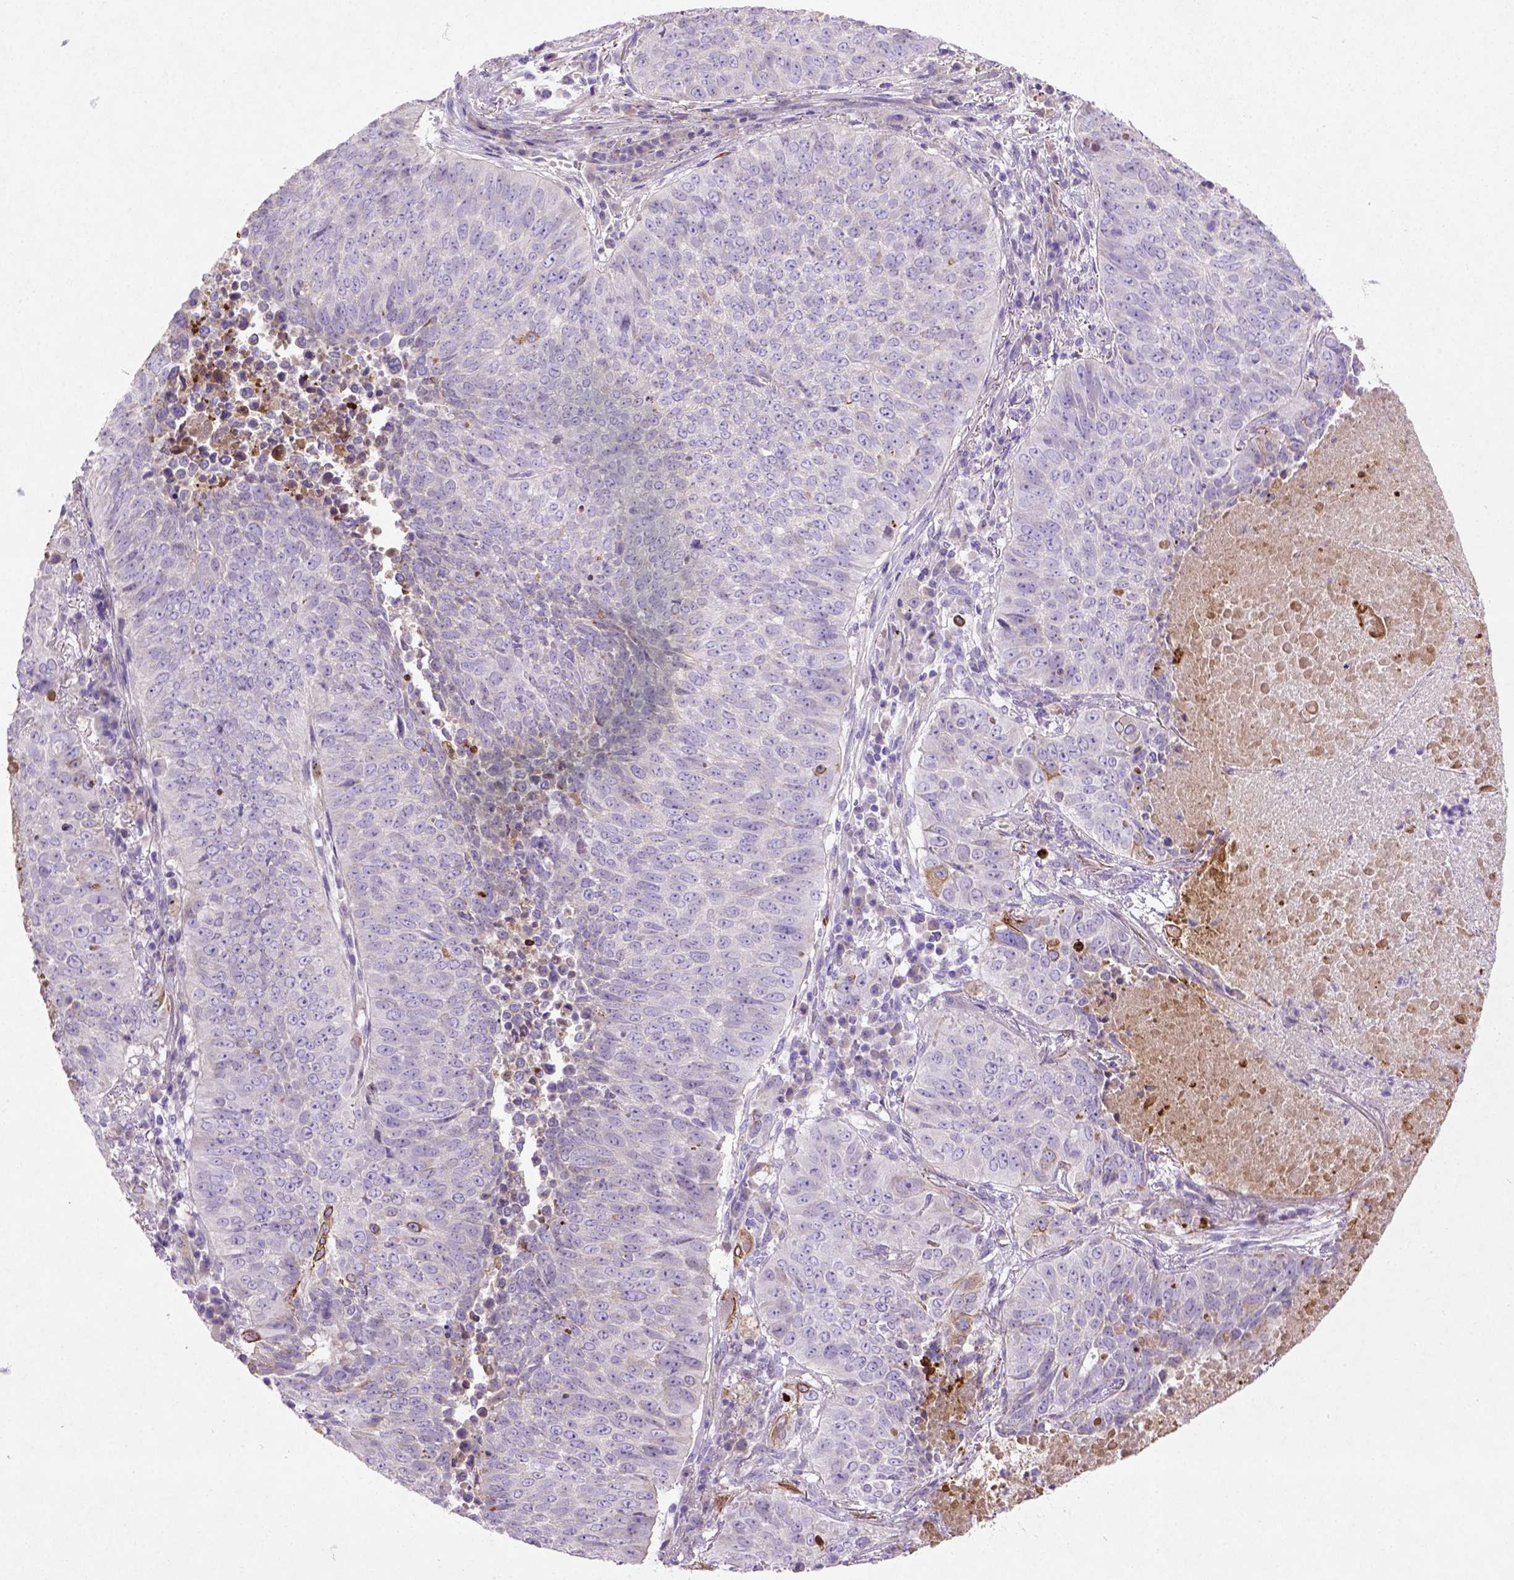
{"staining": {"intensity": "negative", "quantity": "none", "location": "none"}, "tissue": "lung cancer", "cell_type": "Tumor cells", "image_type": "cancer", "snomed": [{"axis": "morphology", "description": "Normal tissue, NOS"}, {"axis": "morphology", "description": "Squamous cell carcinoma, NOS"}, {"axis": "topography", "description": "Bronchus"}, {"axis": "topography", "description": "Lung"}], "caption": "There is no significant staining in tumor cells of lung cancer.", "gene": "NUDT2", "patient": {"sex": "male", "age": 64}}